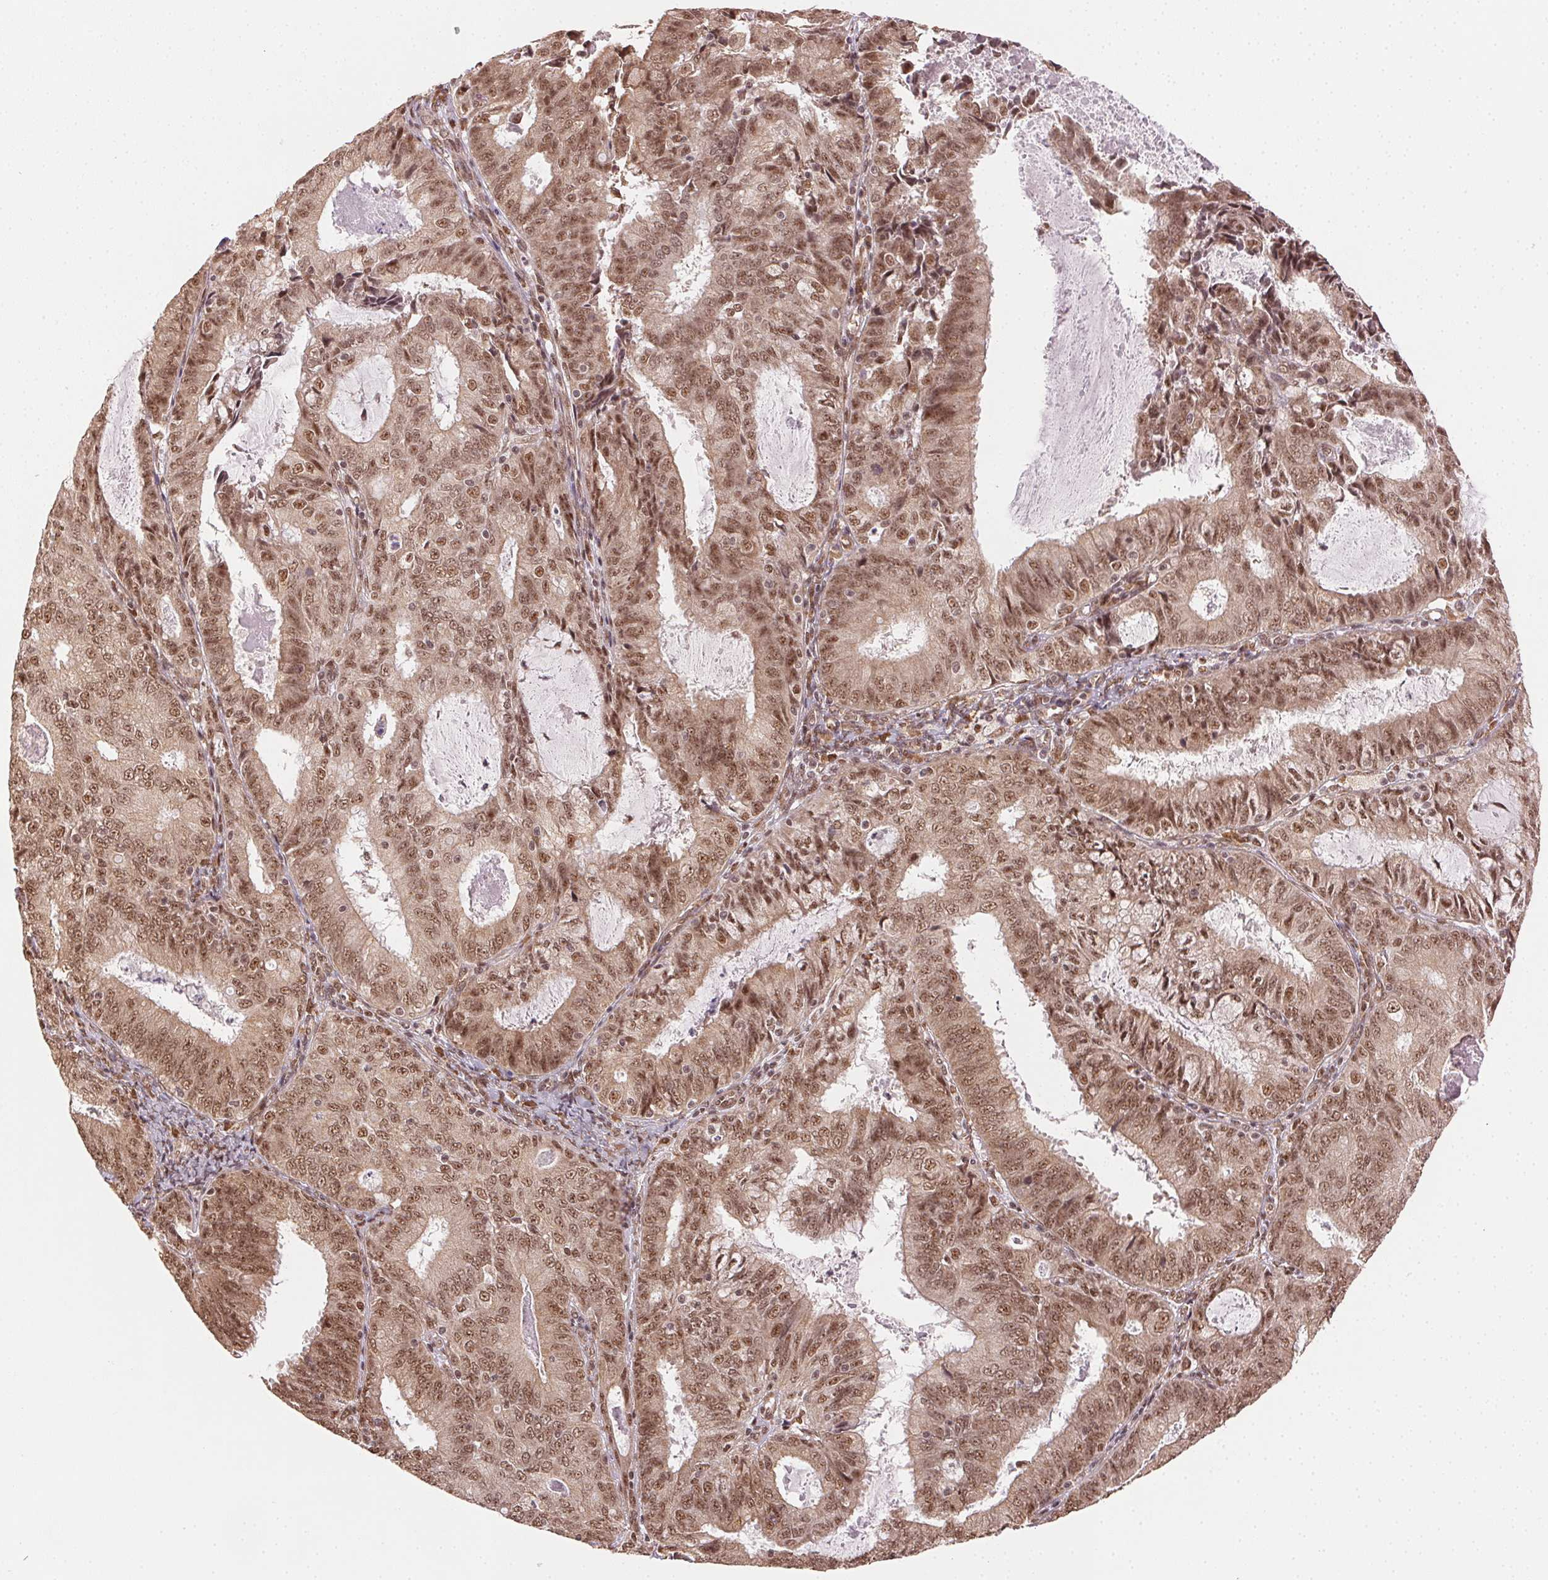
{"staining": {"intensity": "moderate", "quantity": ">75%", "location": "nuclear"}, "tissue": "endometrial cancer", "cell_type": "Tumor cells", "image_type": "cancer", "snomed": [{"axis": "morphology", "description": "Adenocarcinoma, NOS"}, {"axis": "topography", "description": "Endometrium"}], "caption": "Immunohistochemical staining of endometrial cancer (adenocarcinoma) shows moderate nuclear protein expression in about >75% of tumor cells.", "gene": "TREML4", "patient": {"sex": "female", "age": 57}}